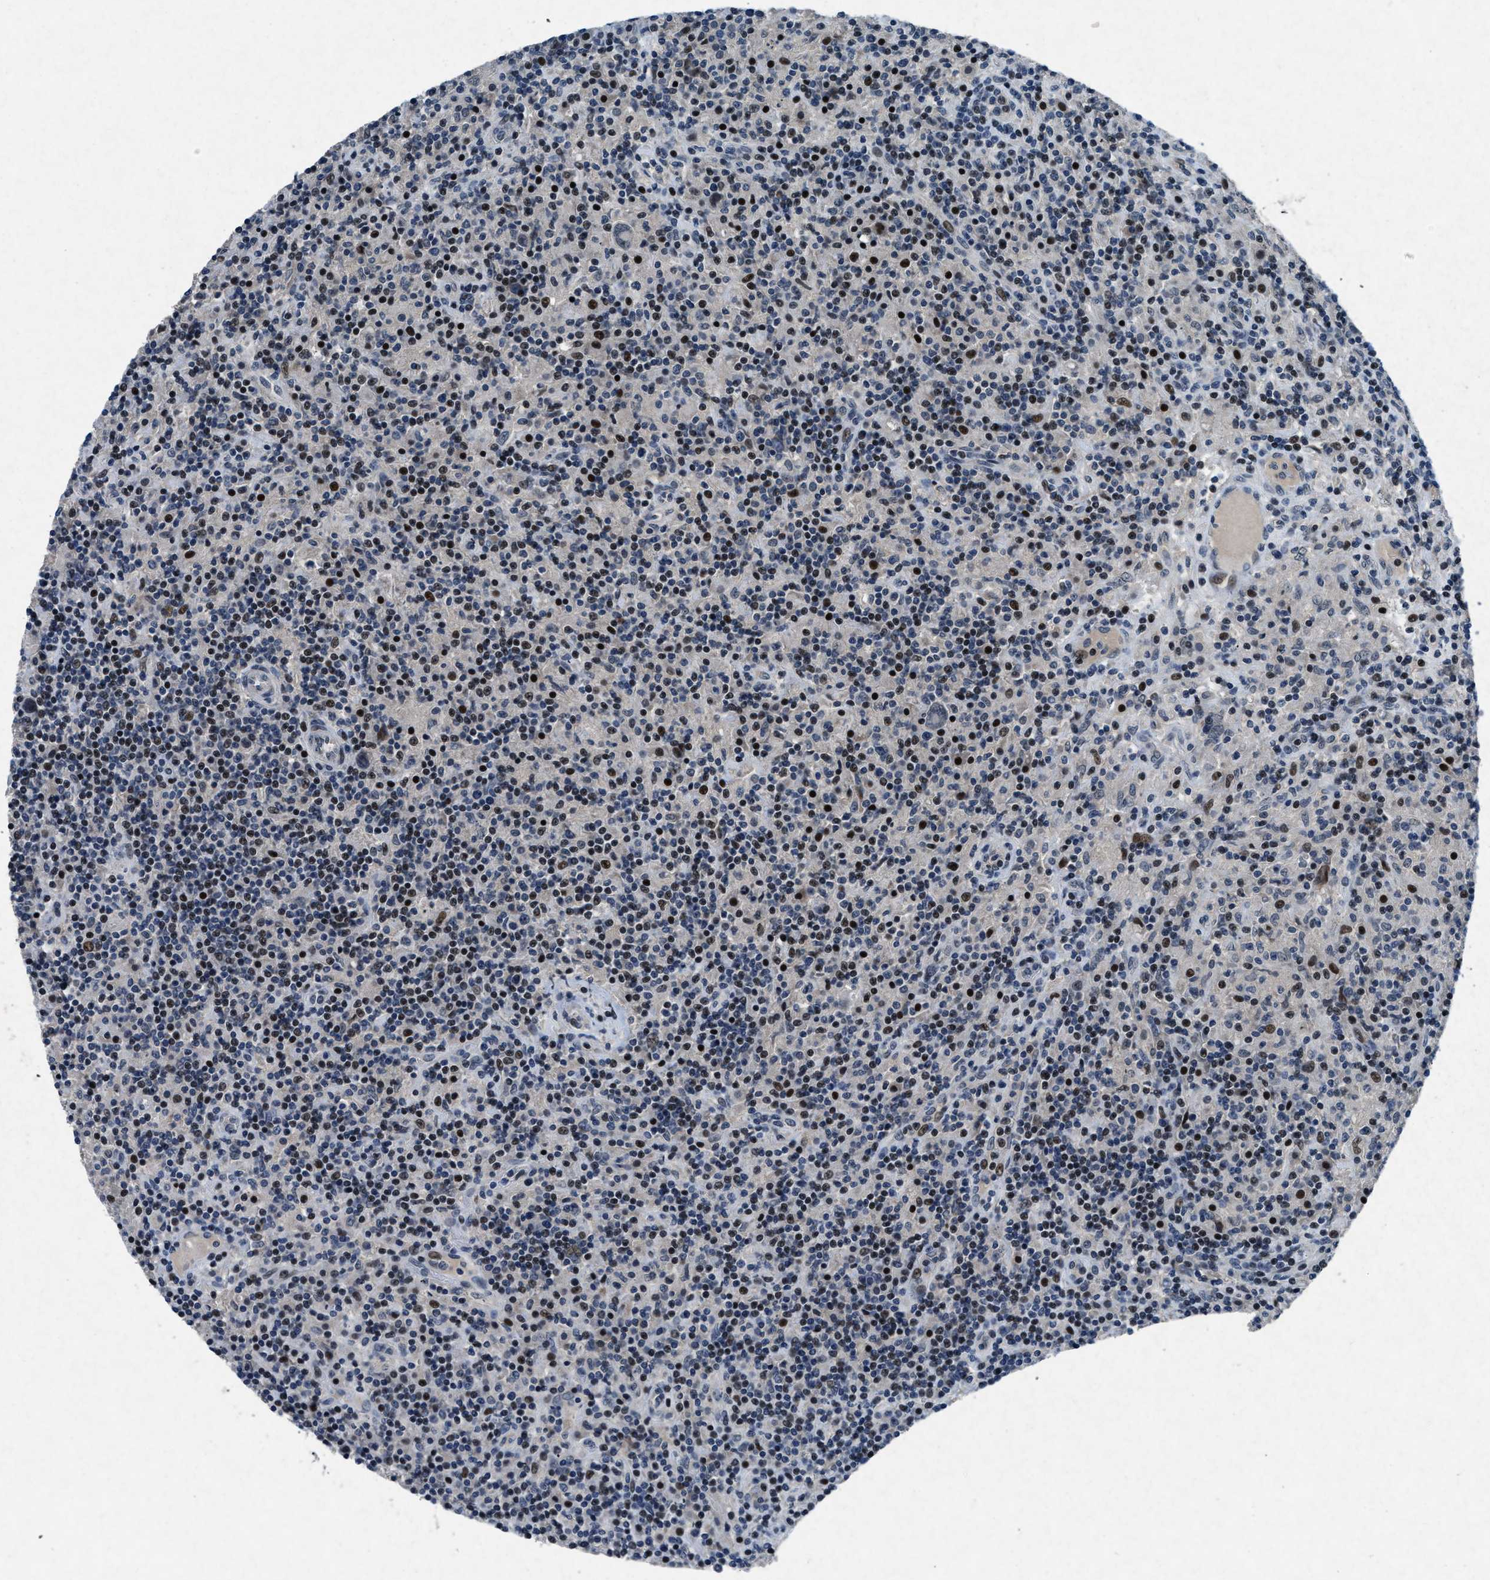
{"staining": {"intensity": "negative", "quantity": "none", "location": "none"}, "tissue": "lymphoma", "cell_type": "Tumor cells", "image_type": "cancer", "snomed": [{"axis": "morphology", "description": "Hodgkin's disease, NOS"}, {"axis": "topography", "description": "Lymph node"}], "caption": "There is no significant staining in tumor cells of Hodgkin's disease.", "gene": "PHLDA1", "patient": {"sex": "male", "age": 70}}